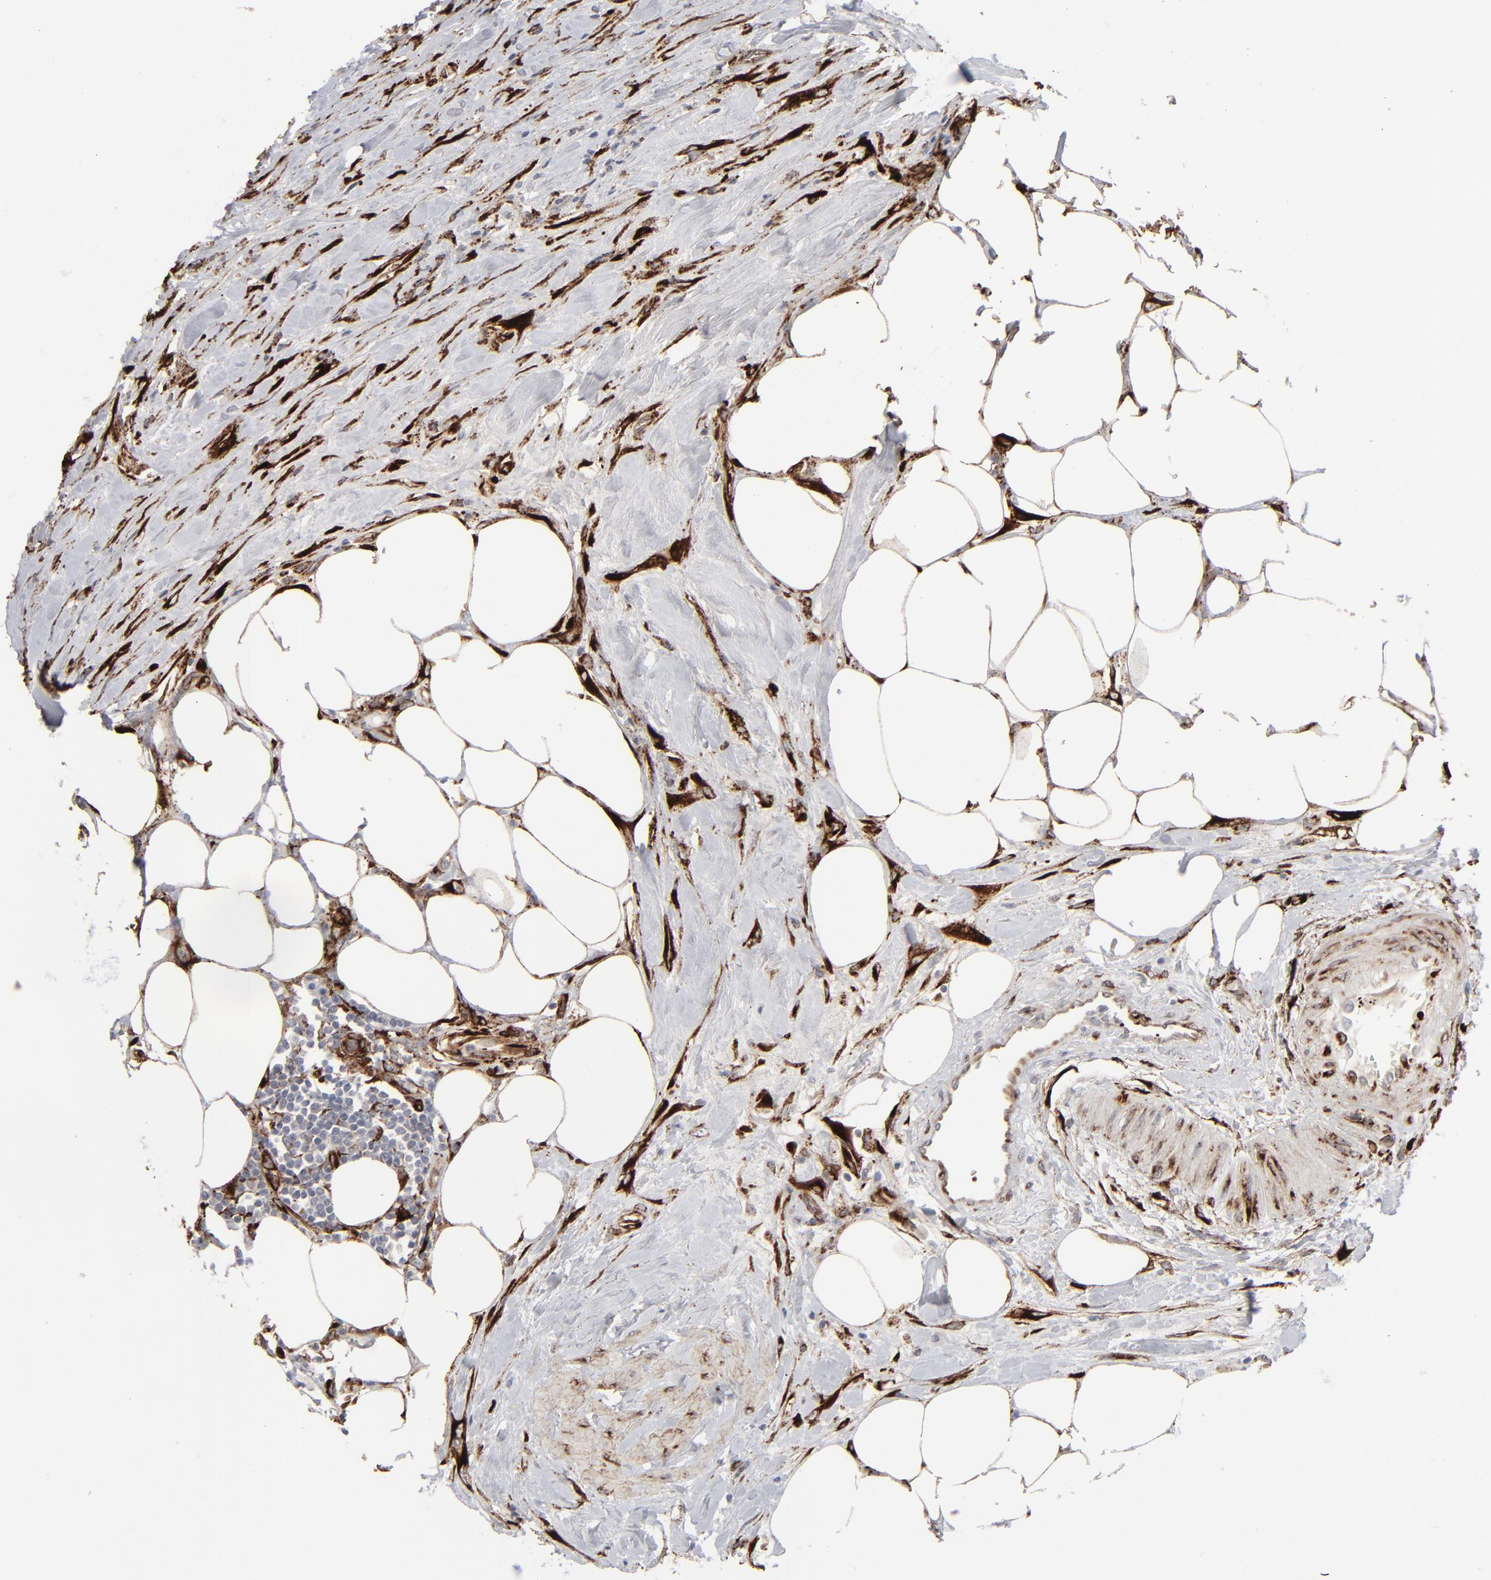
{"staining": {"intensity": "negative", "quantity": "none", "location": "none"}, "tissue": "urothelial cancer", "cell_type": "Tumor cells", "image_type": "cancer", "snomed": [{"axis": "morphology", "description": "Urothelial carcinoma, High grade"}, {"axis": "topography", "description": "Urinary bladder"}], "caption": "There is no significant positivity in tumor cells of urothelial carcinoma (high-grade). (Brightfield microscopy of DAB immunohistochemistry at high magnification).", "gene": "SPARC", "patient": {"sex": "male", "age": 61}}